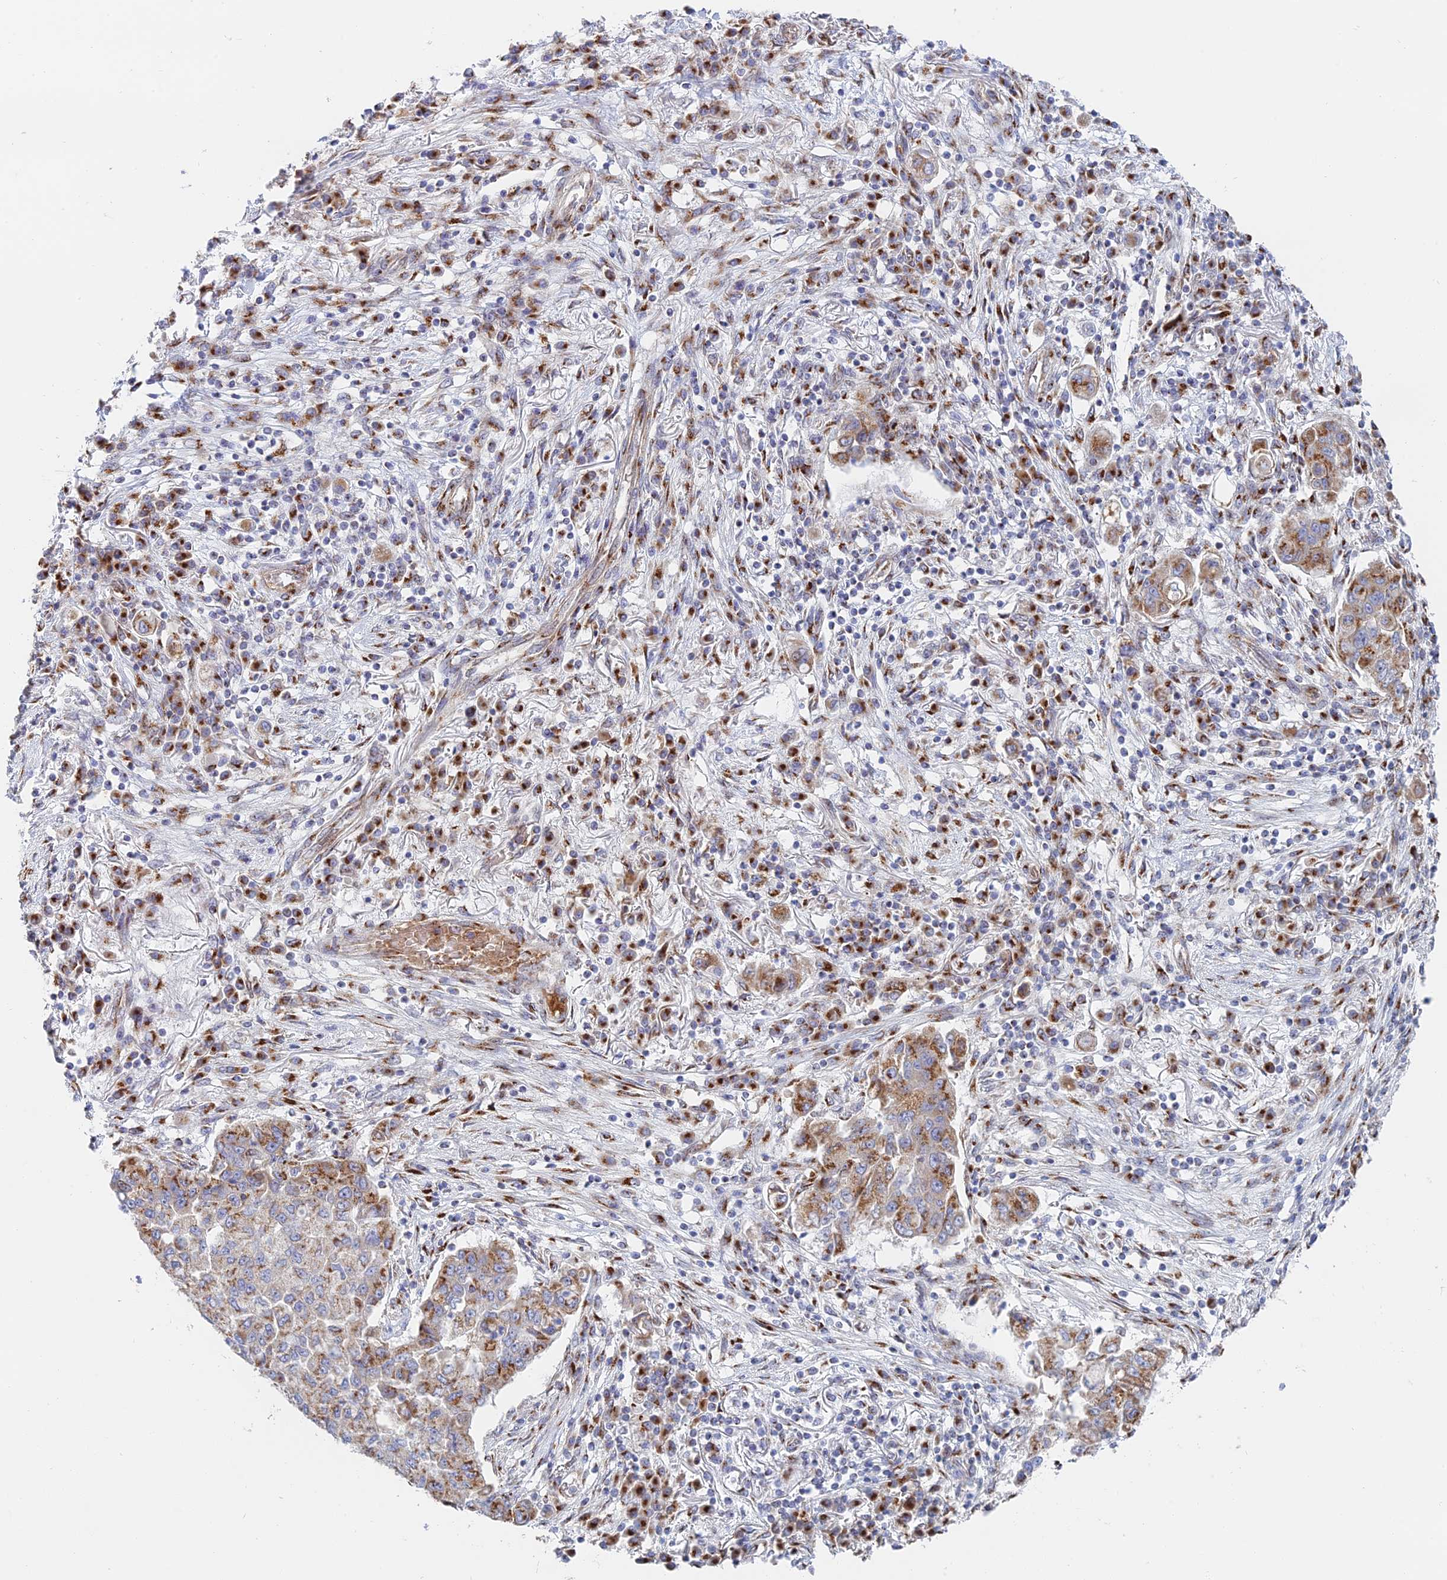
{"staining": {"intensity": "moderate", "quantity": "25%-75%", "location": "cytoplasmic/membranous"}, "tissue": "lung cancer", "cell_type": "Tumor cells", "image_type": "cancer", "snomed": [{"axis": "morphology", "description": "Squamous cell carcinoma, NOS"}, {"axis": "topography", "description": "Lung"}], "caption": "A photomicrograph of human squamous cell carcinoma (lung) stained for a protein demonstrates moderate cytoplasmic/membranous brown staining in tumor cells.", "gene": "HS2ST1", "patient": {"sex": "male", "age": 74}}